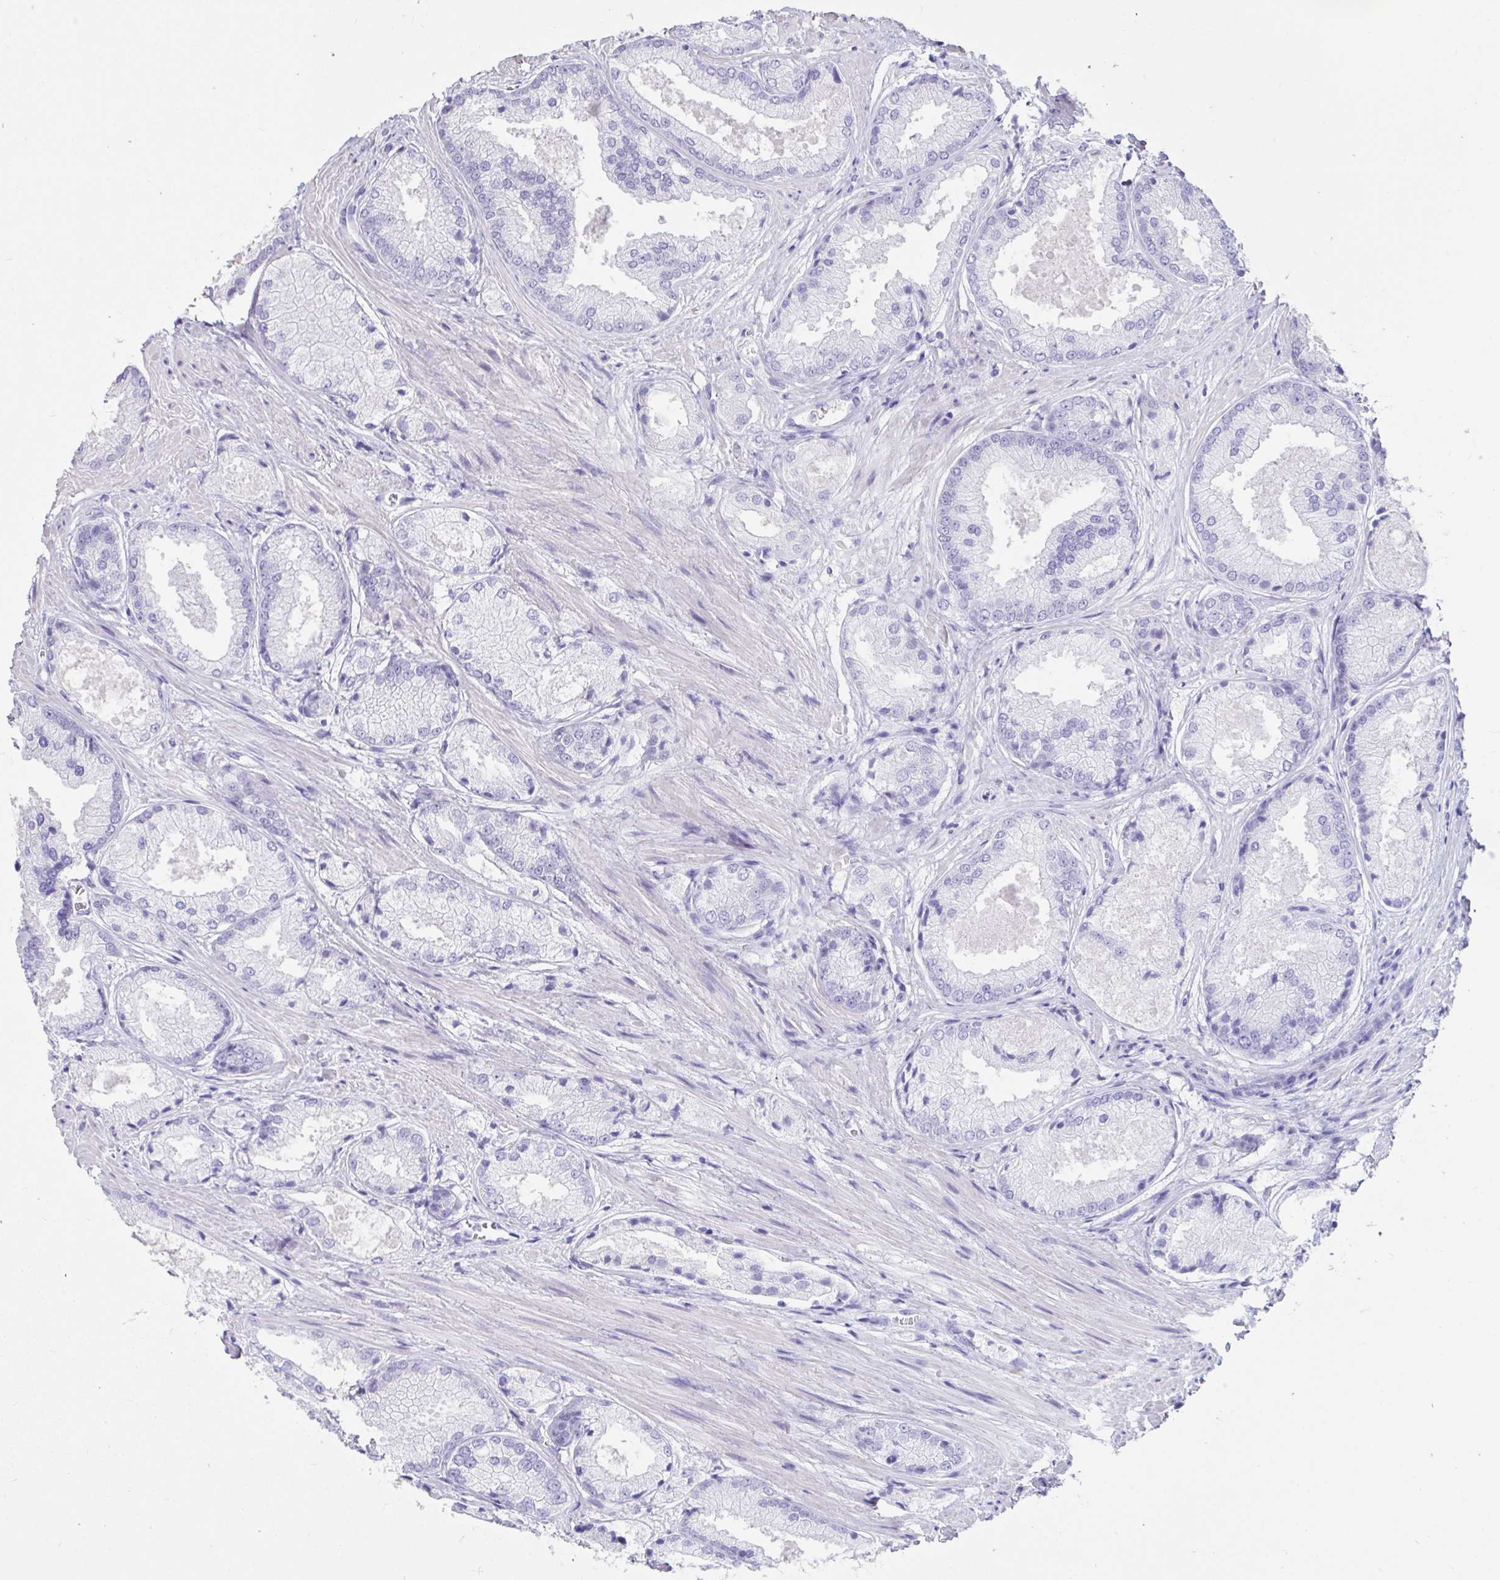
{"staining": {"intensity": "negative", "quantity": "none", "location": "none"}, "tissue": "prostate cancer", "cell_type": "Tumor cells", "image_type": "cancer", "snomed": [{"axis": "morphology", "description": "Adenocarcinoma, High grade"}, {"axis": "topography", "description": "Prostate"}], "caption": "There is no significant expression in tumor cells of prostate cancer (adenocarcinoma (high-grade)).", "gene": "TNNC1", "patient": {"sex": "male", "age": 68}}